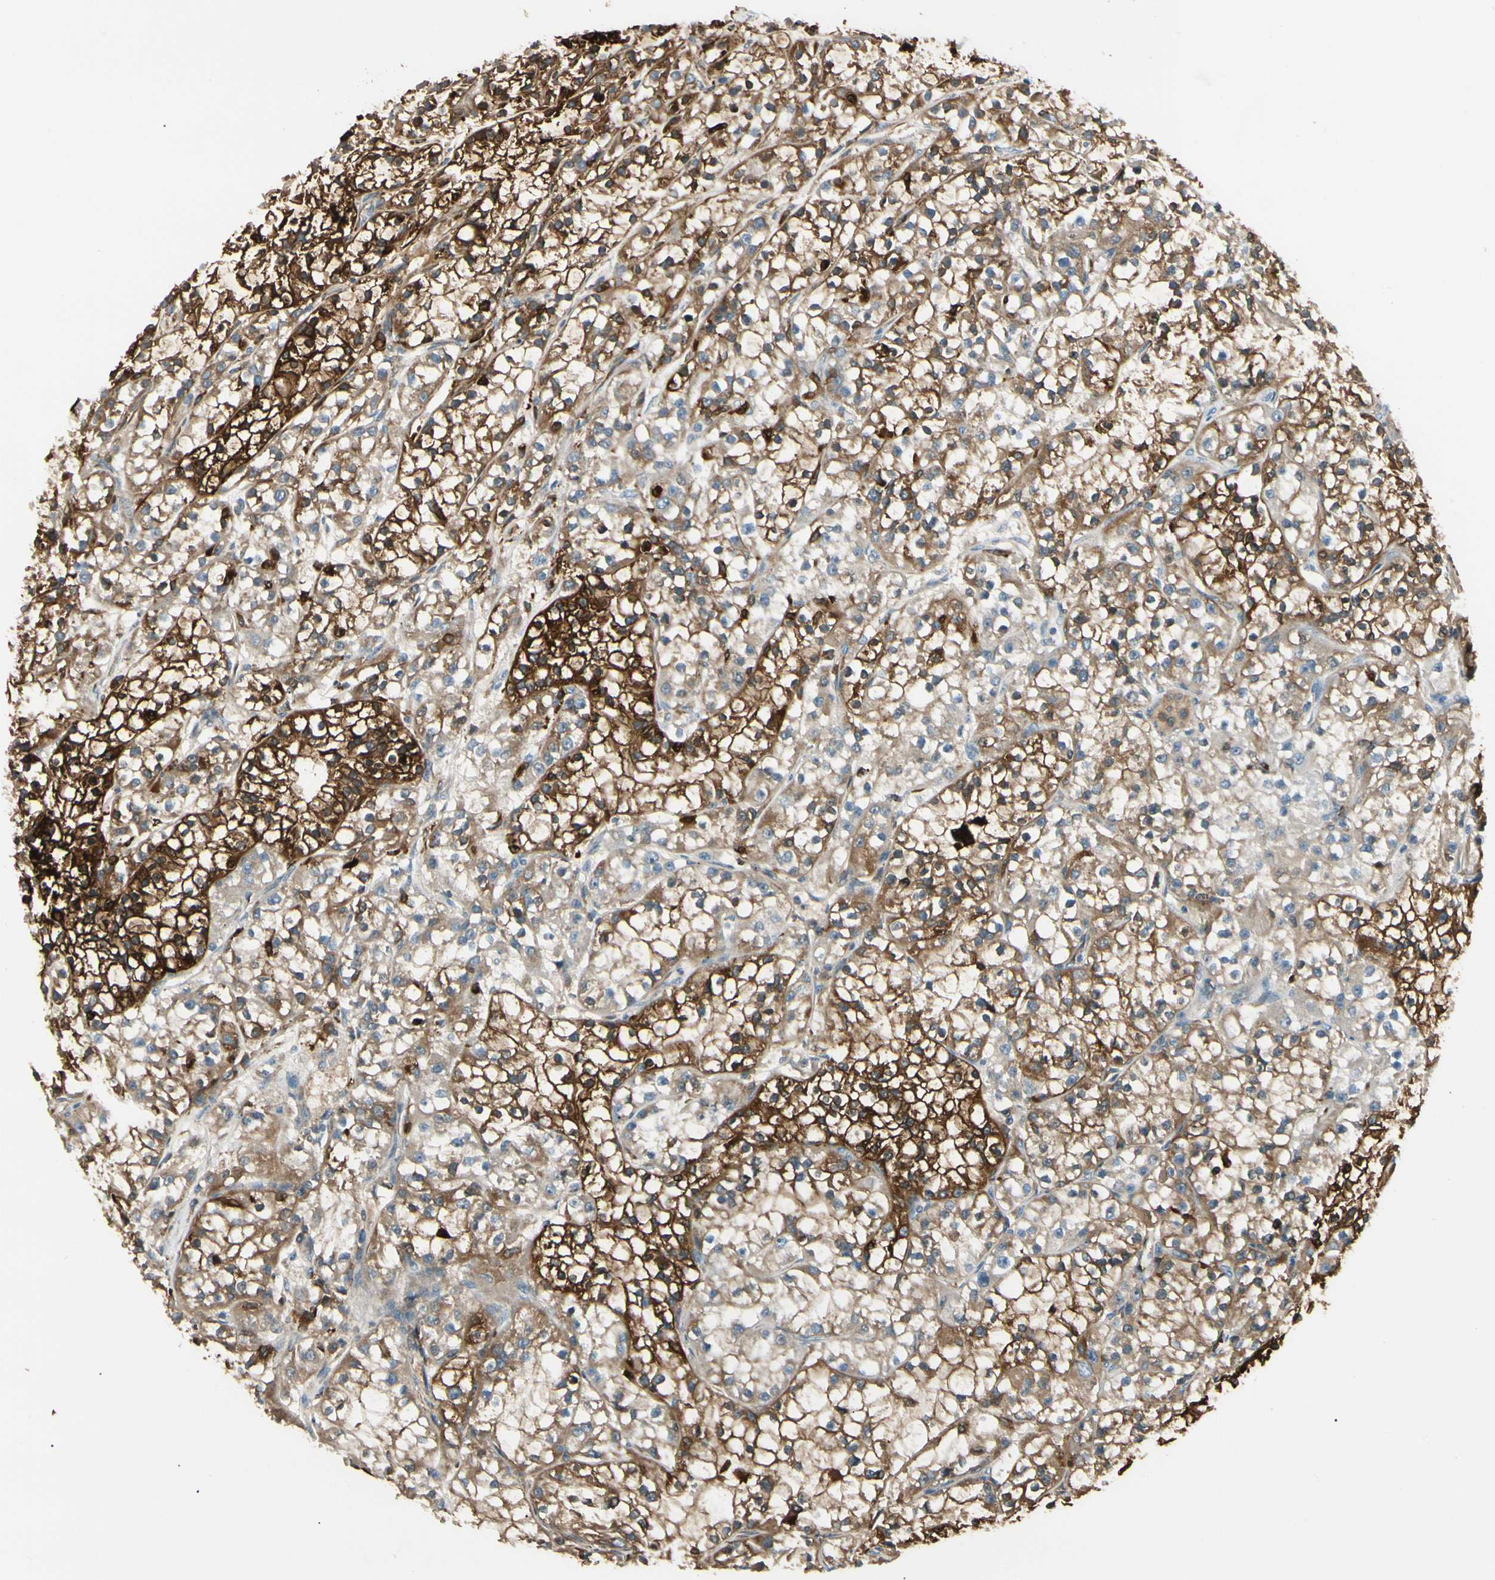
{"staining": {"intensity": "strong", "quantity": "25%-75%", "location": "cytoplasmic/membranous"}, "tissue": "renal cancer", "cell_type": "Tumor cells", "image_type": "cancer", "snomed": [{"axis": "morphology", "description": "Adenocarcinoma, NOS"}, {"axis": "topography", "description": "Kidney"}], "caption": "Immunohistochemical staining of renal cancer displays strong cytoplasmic/membranous protein staining in about 25%-75% of tumor cells. The protein of interest is stained brown, and the nuclei are stained in blue (DAB (3,3'-diaminobenzidine) IHC with brightfield microscopy, high magnification).", "gene": "FTH1", "patient": {"sex": "female", "age": 52}}